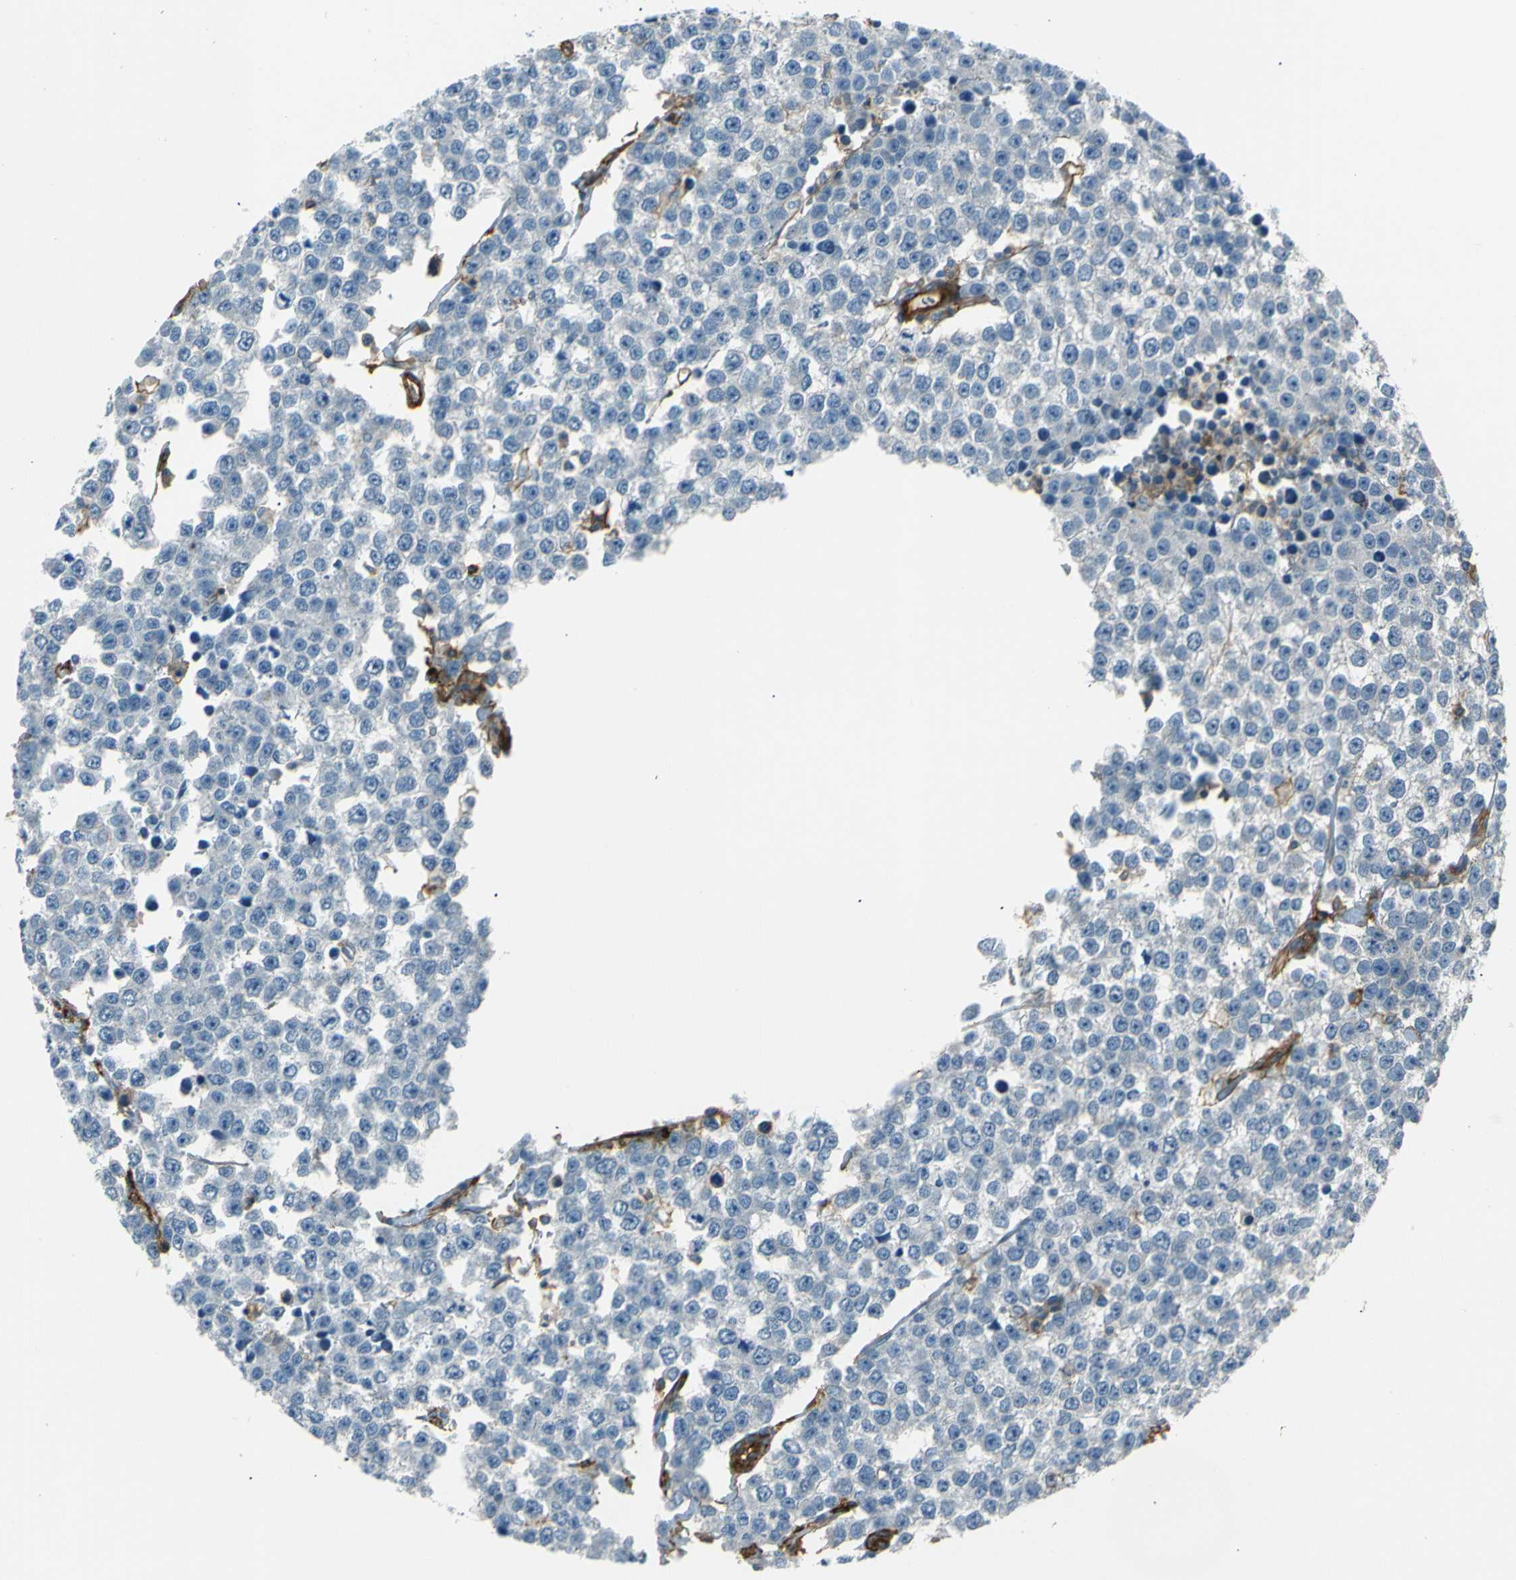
{"staining": {"intensity": "negative", "quantity": "none", "location": "none"}, "tissue": "testis cancer", "cell_type": "Tumor cells", "image_type": "cancer", "snomed": [{"axis": "morphology", "description": "Seminoma, NOS"}, {"axis": "morphology", "description": "Carcinoma, Embryonal, NOS"}, {"axis": "topography", "description": "Testis"}], "caption": "Embryonal carcinoma (testis) stained for a protein using immunohistochemistry reveals no positivity tumor cells.", "gene": "ENTPD1", "patient": {"sex": "male", "age": 52}}